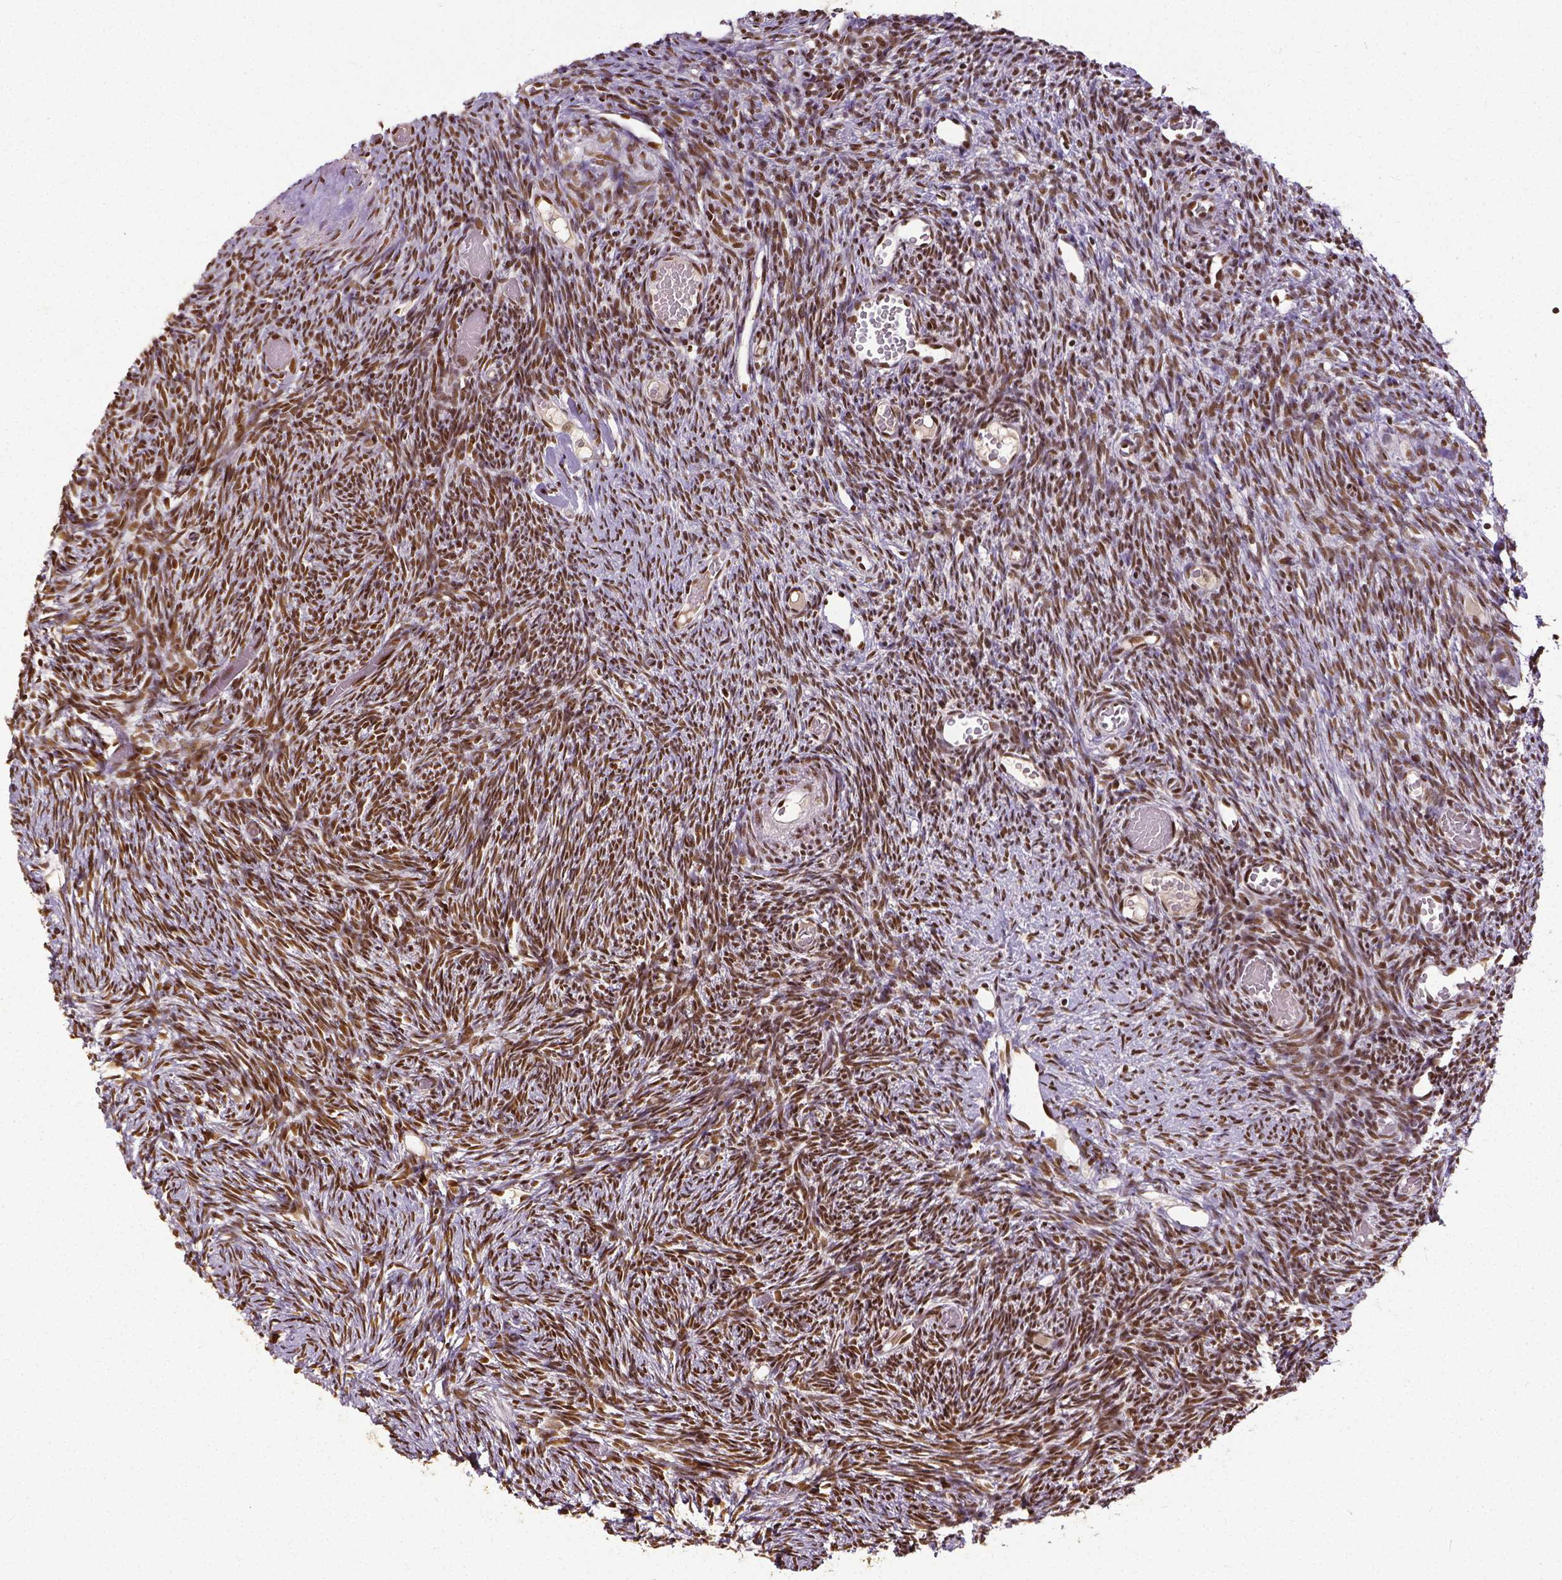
{"staining": {"intensity": "strong", "quantity": ">75%", "location": "nuclear"}, "tissue": "ovary", "cell_type": "Ovarian stroma cells", "image_type": "normal", "snomed": [{"axis": "morphology", "description": "Normal tissue, NOS"}, {"axis": "topography", "description": "Ovary"}], "caption": "This histopathology image exhibits benign ovary stained with IHC to label a protein in brown. The nuclear of ovarian stroma cells show strong positivity for the protein. Nuclei are counter-stained blue.", "gene": "ATRX", "patient": {"sex": "female", "age": 39}}